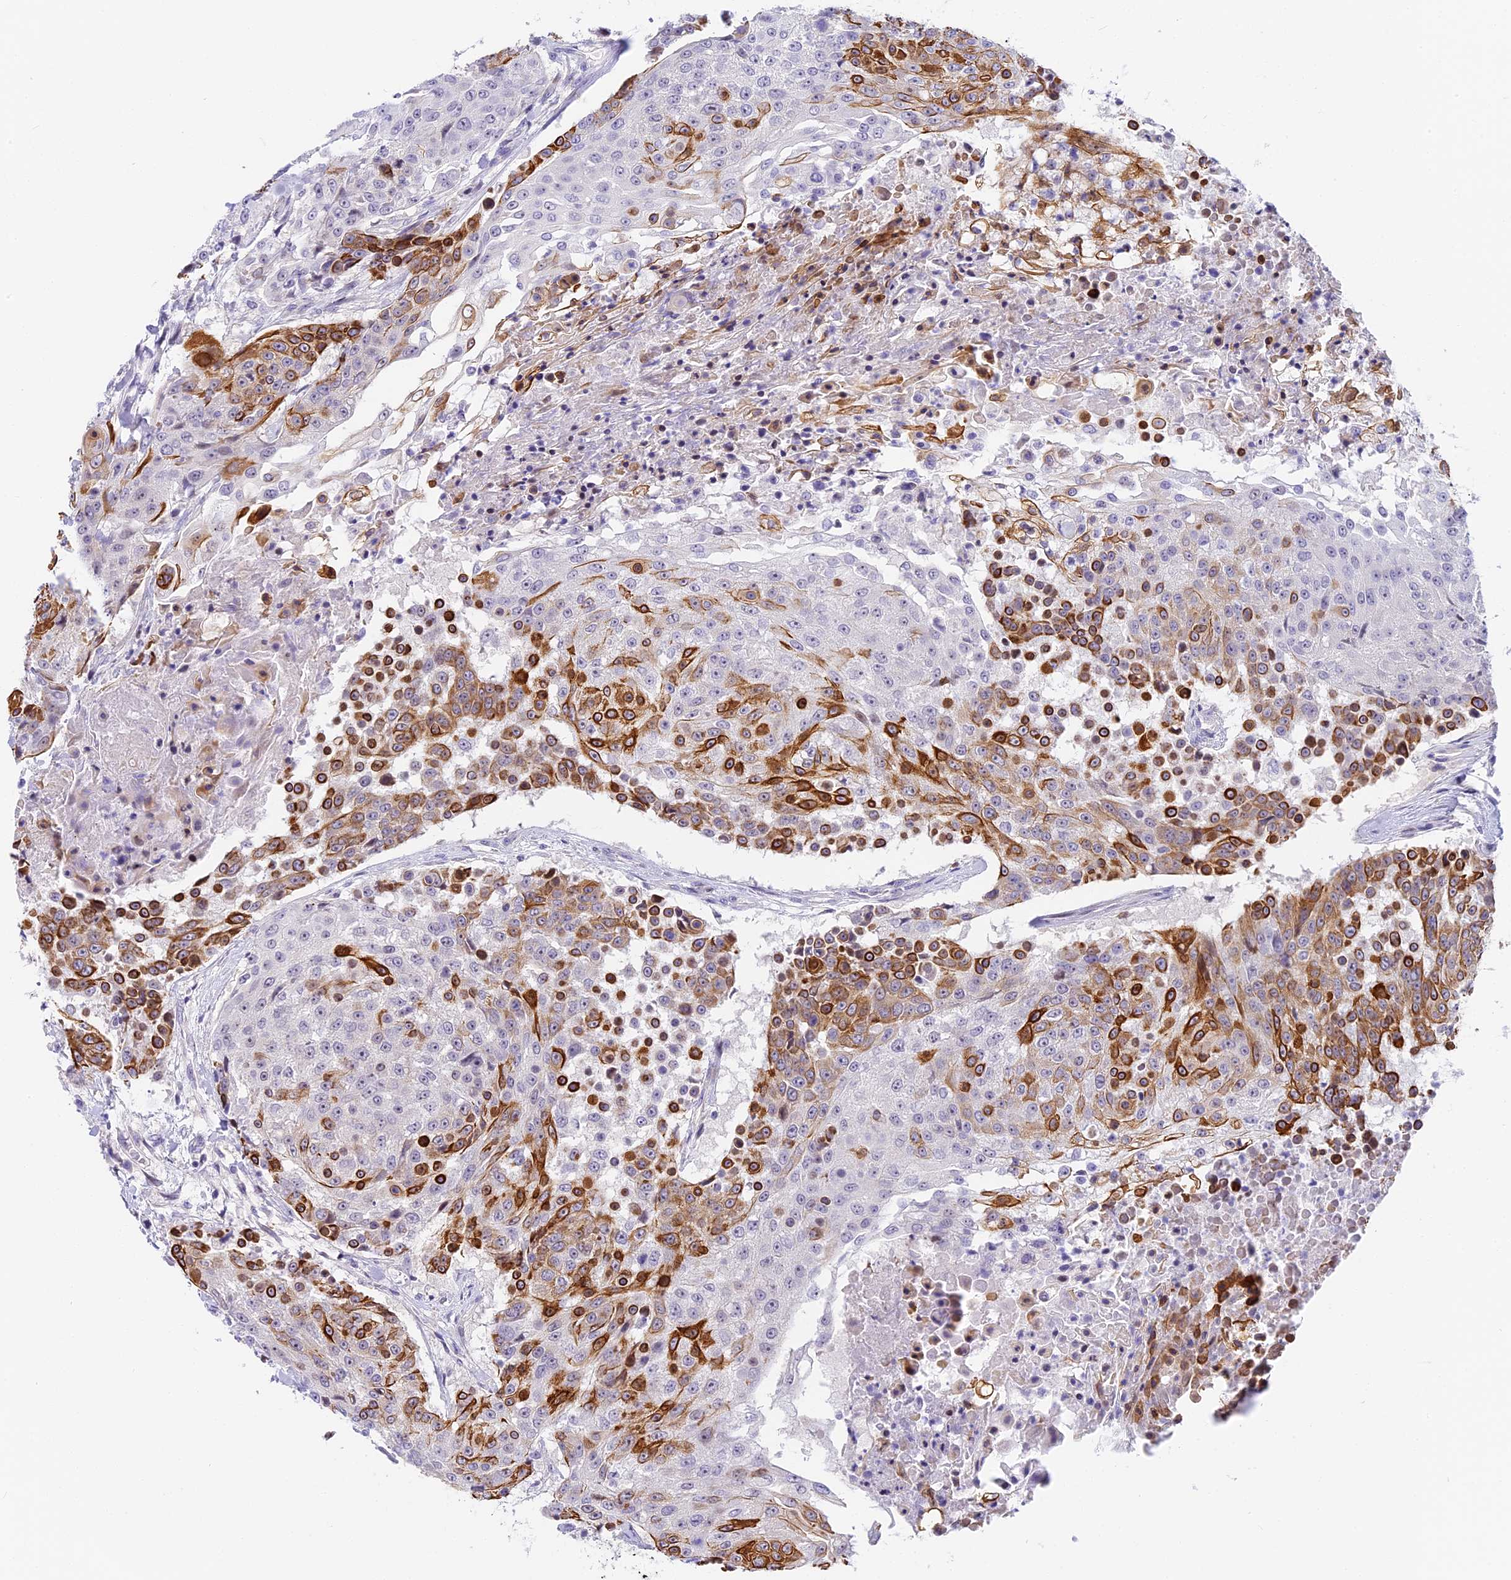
{"staining": {"intensity": "moderate", "quantity": "25%-75%", "location": "cytoplasmic/membranous"}, "tissue": "urothelial cancer", "cell_type": "Tumor cells", "image_type": "cancer", "snomed": [{"axis": "morphology", "description": "Urothelial carcinoma, High grade"}, {"axis": "topography", "description": "Urinary bladder"}], "caption": "Urothelial cancer stained for a protein (brown) reveals moderate cytoplasmic/membranous positive staining in approximately 25%-75% of tumor cells.", "gene": "MIDN", "patient": {"sex": "female", "age": 63}}